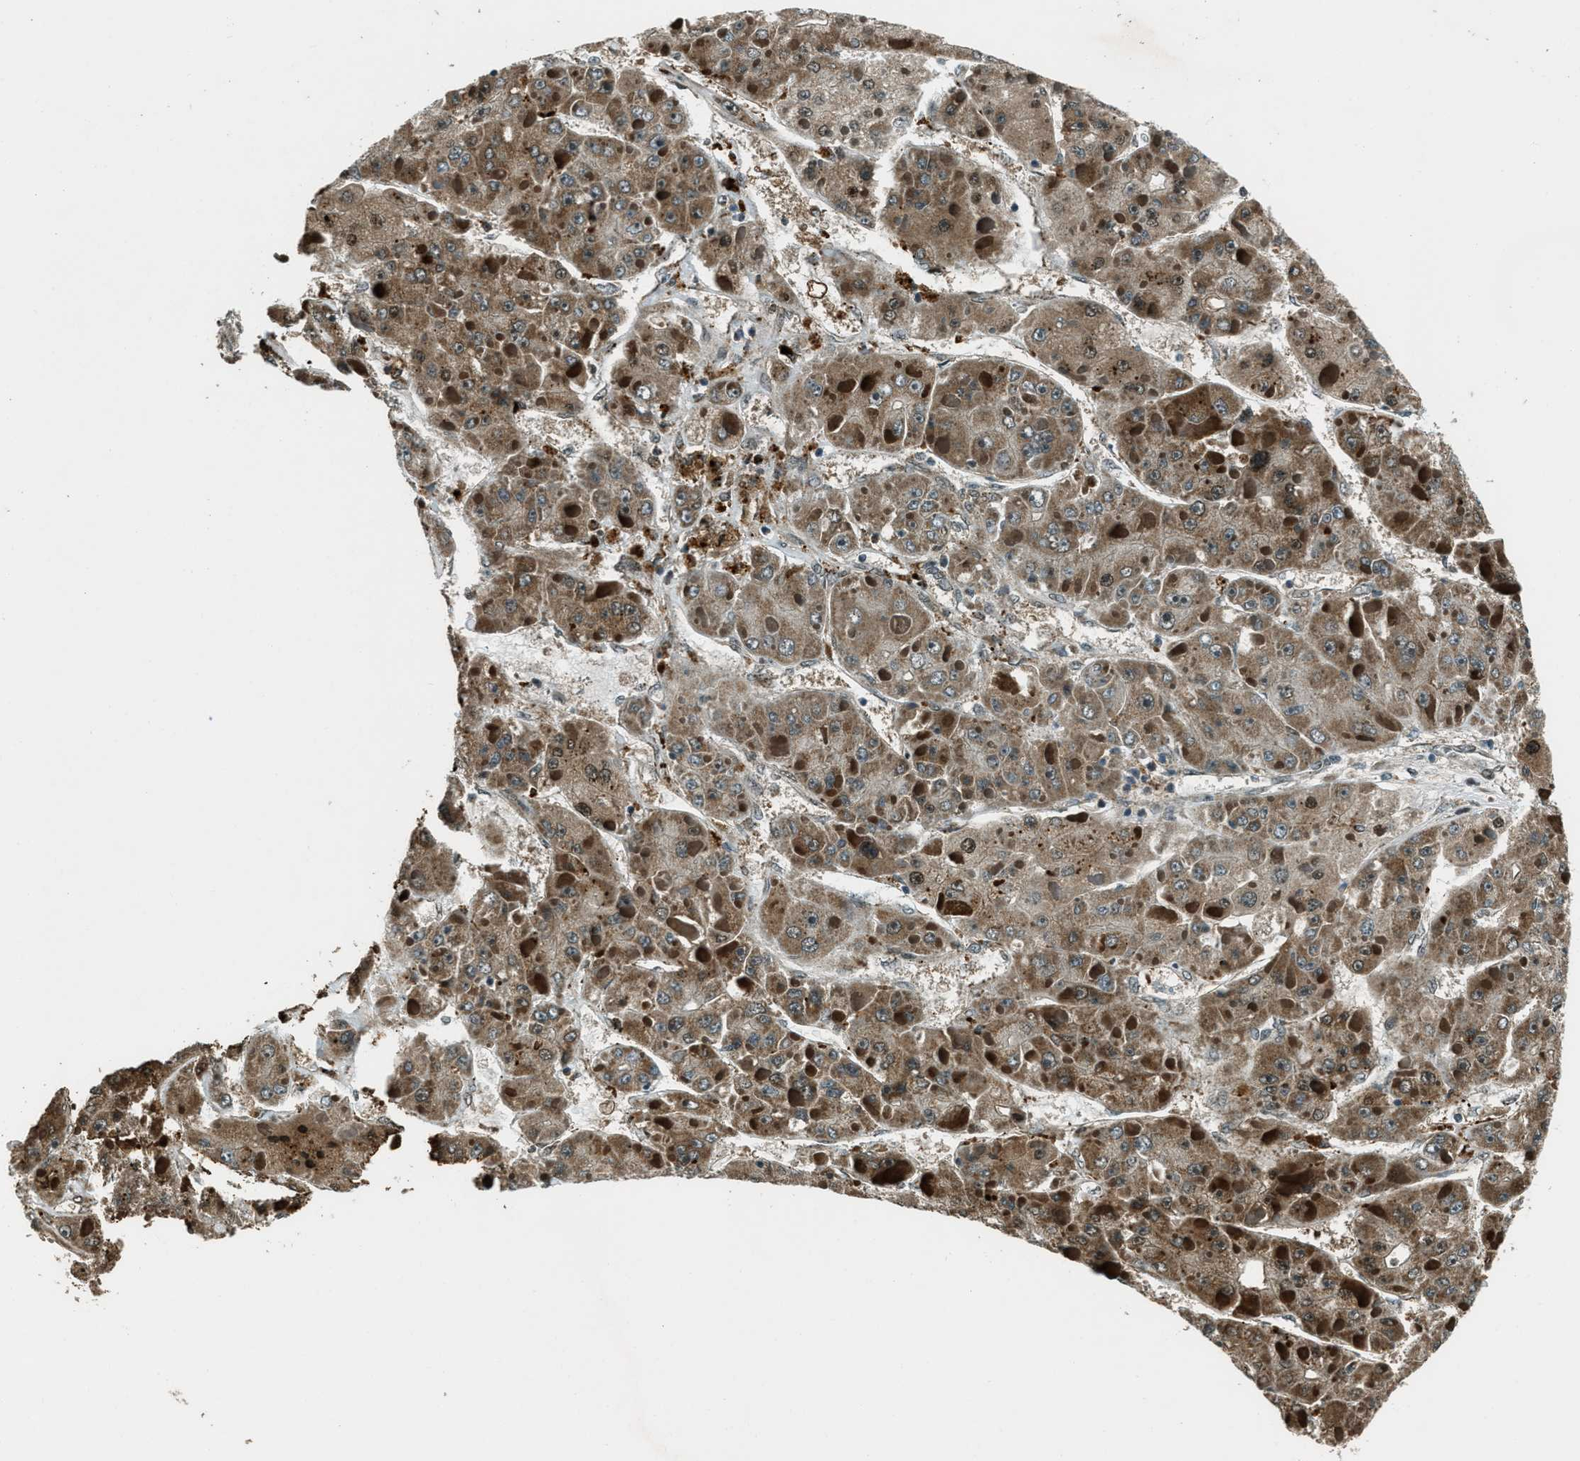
{"staining": {"intensity": "moderate", "quantity": ">75%", "location": "cytoplasmic/membranous"}, "tissue": "liver cancer", "cell_type": "Tumor cells", "image_type": "cancer", "snomed": [{"axis": "morphology", "description": "Carcinoma, Hepatocellular, NOS"}, {"axis": "topography", "description": "Liver"}], "caption": "Hepatocellular carcinoma (liver) was stained to show a protein in brown. There is medium levels of moderate cytoplasmic/membranous expression in about >75% of tumor cells.", "gene": "TARDBP", "patient": {"sex": "female", "age": 73}}